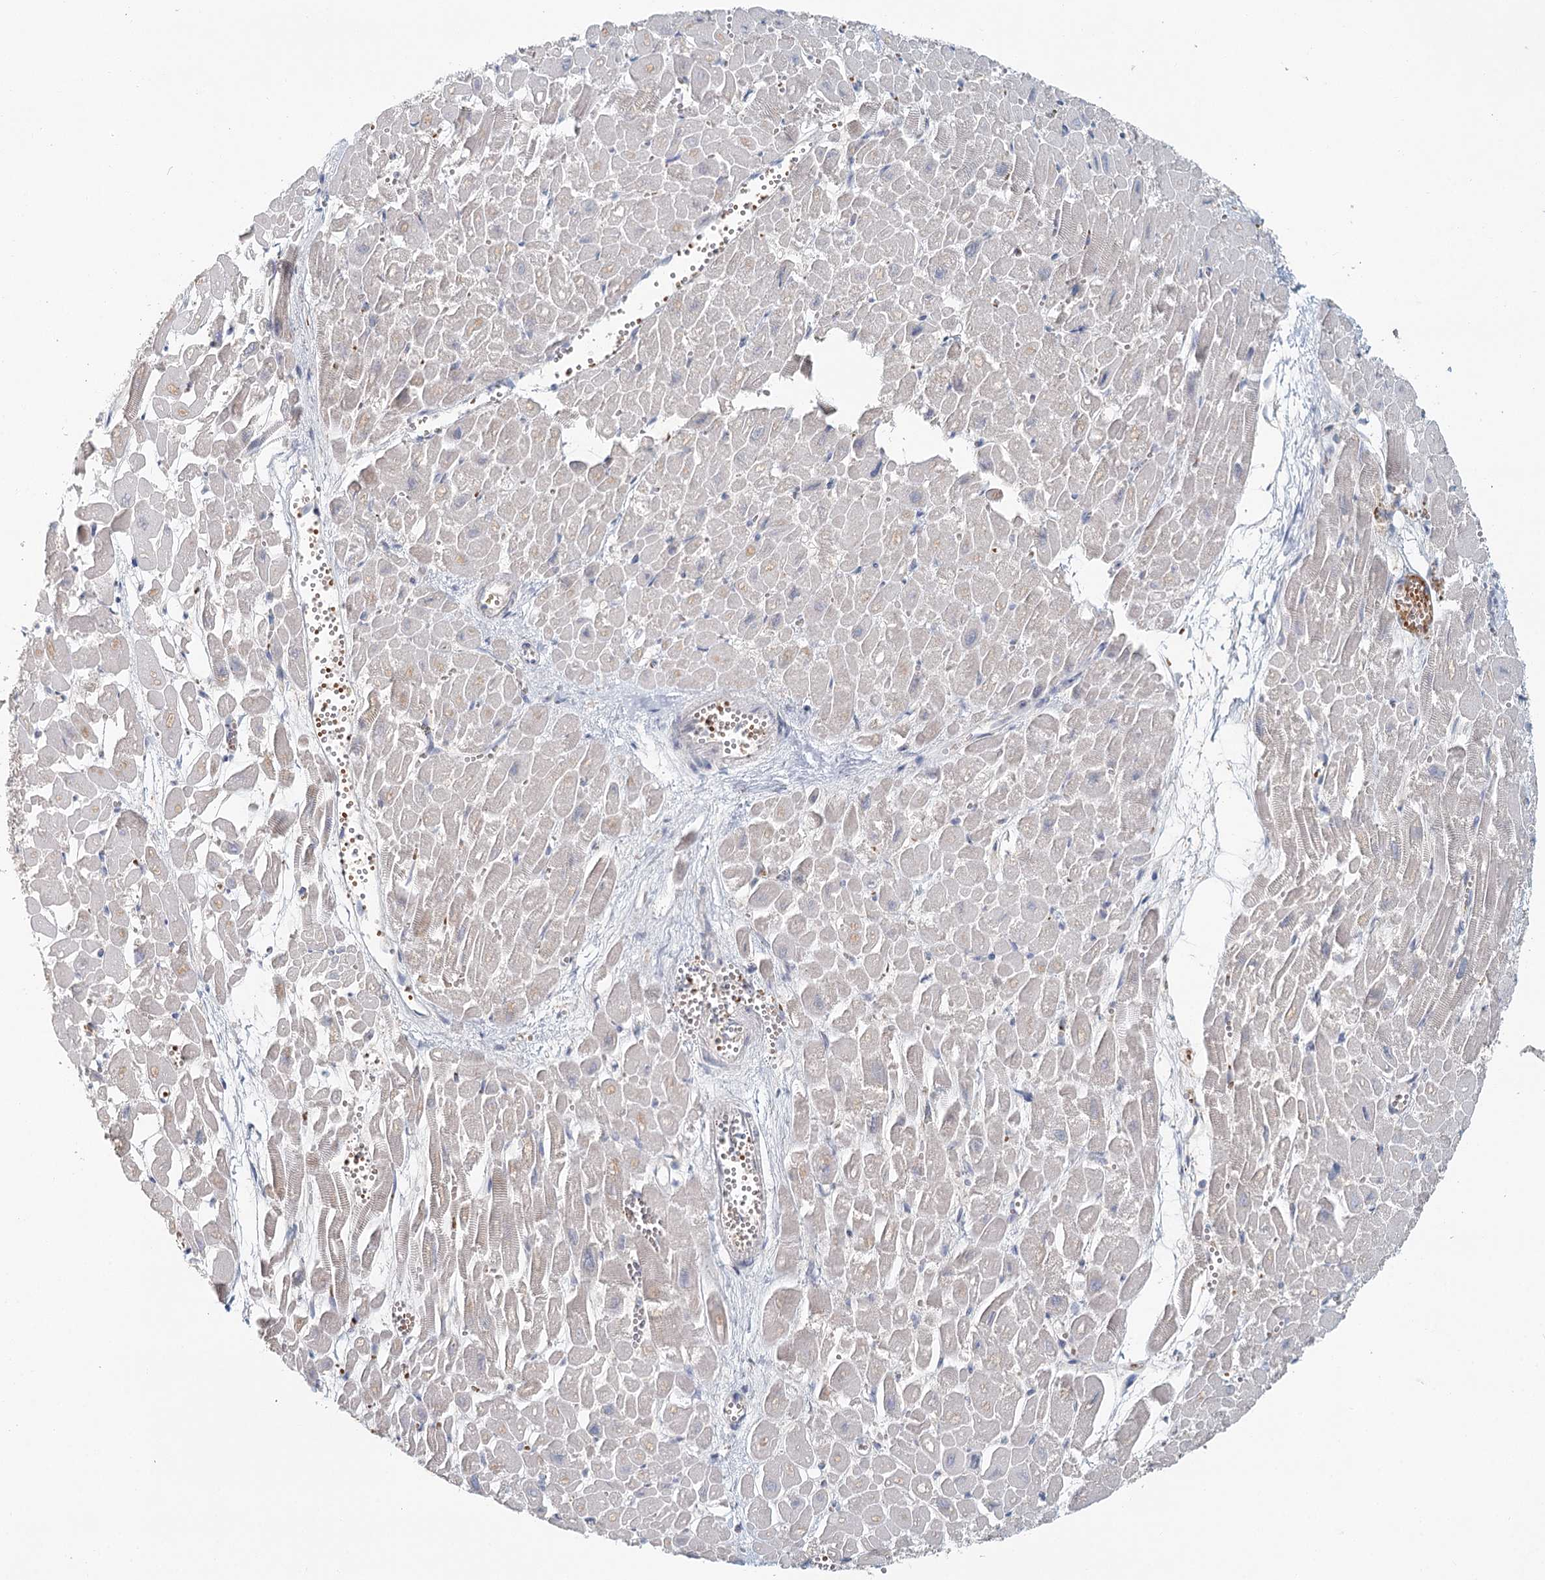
{"staining": {"intensity": "moderate", "quantity": "<25%", "location": "nuclear"}, "tissue": "heart muscle", "cell_type": "Cardiomyocytes", "image_type": "normal", "snomed": [{"axis": "morphology", "description": "Normal tissue, NOS"}, {"axis": "topography", "description": "Heart"}], "caption": "Heart muscle stained with immunohistochemistry (IHC) exhibits moderate nuclear staining in approximately <25% of cardiomyocytes.", "gene": "ADK", "patient": {"sex": "male", "age": 54}}